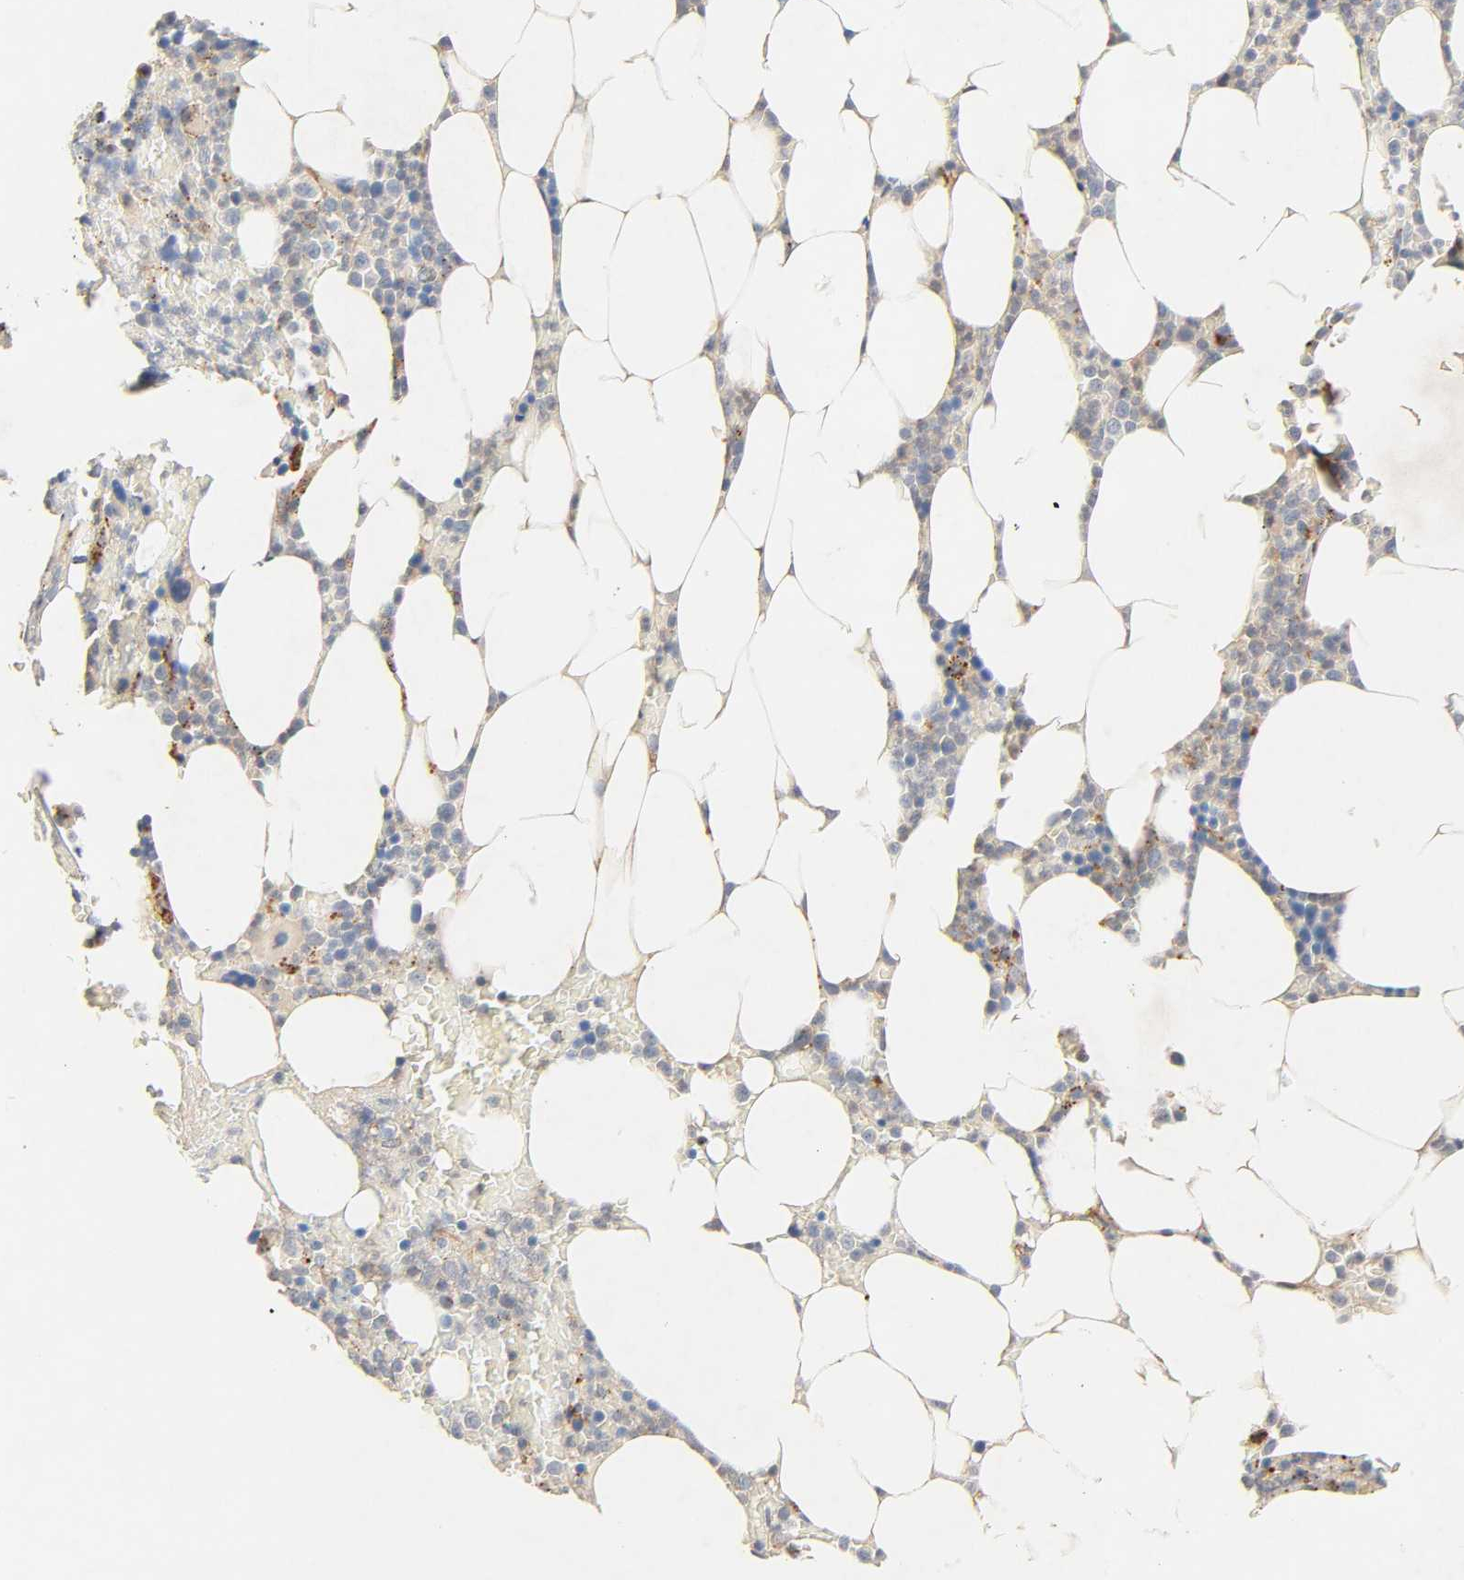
{"staining": {"intensity": "weak", "quantity": "25%-75%", "location": "cytoplasmic/membranous"}, "tissue": "bone marrow", "cell_type": "Hematopoietic cells", "image_type": "normal", "snomed": [{"axis": "morphology", "description": "Normal tissue, NOS"}, {"axis": "topography", "description": "Bone marrow"}], "caption": "A micrograph of bone marrow stained for a protein displays weak cytoplasmic/membranous brown staining in hematopoietic cells. The staining is performed using DAB brown chromogen to label protein expression. The nuclei are counter-stained blue using hematoxylin.", "gene": "MAPK6", "patient": {"sex": "female", "age": 66}}